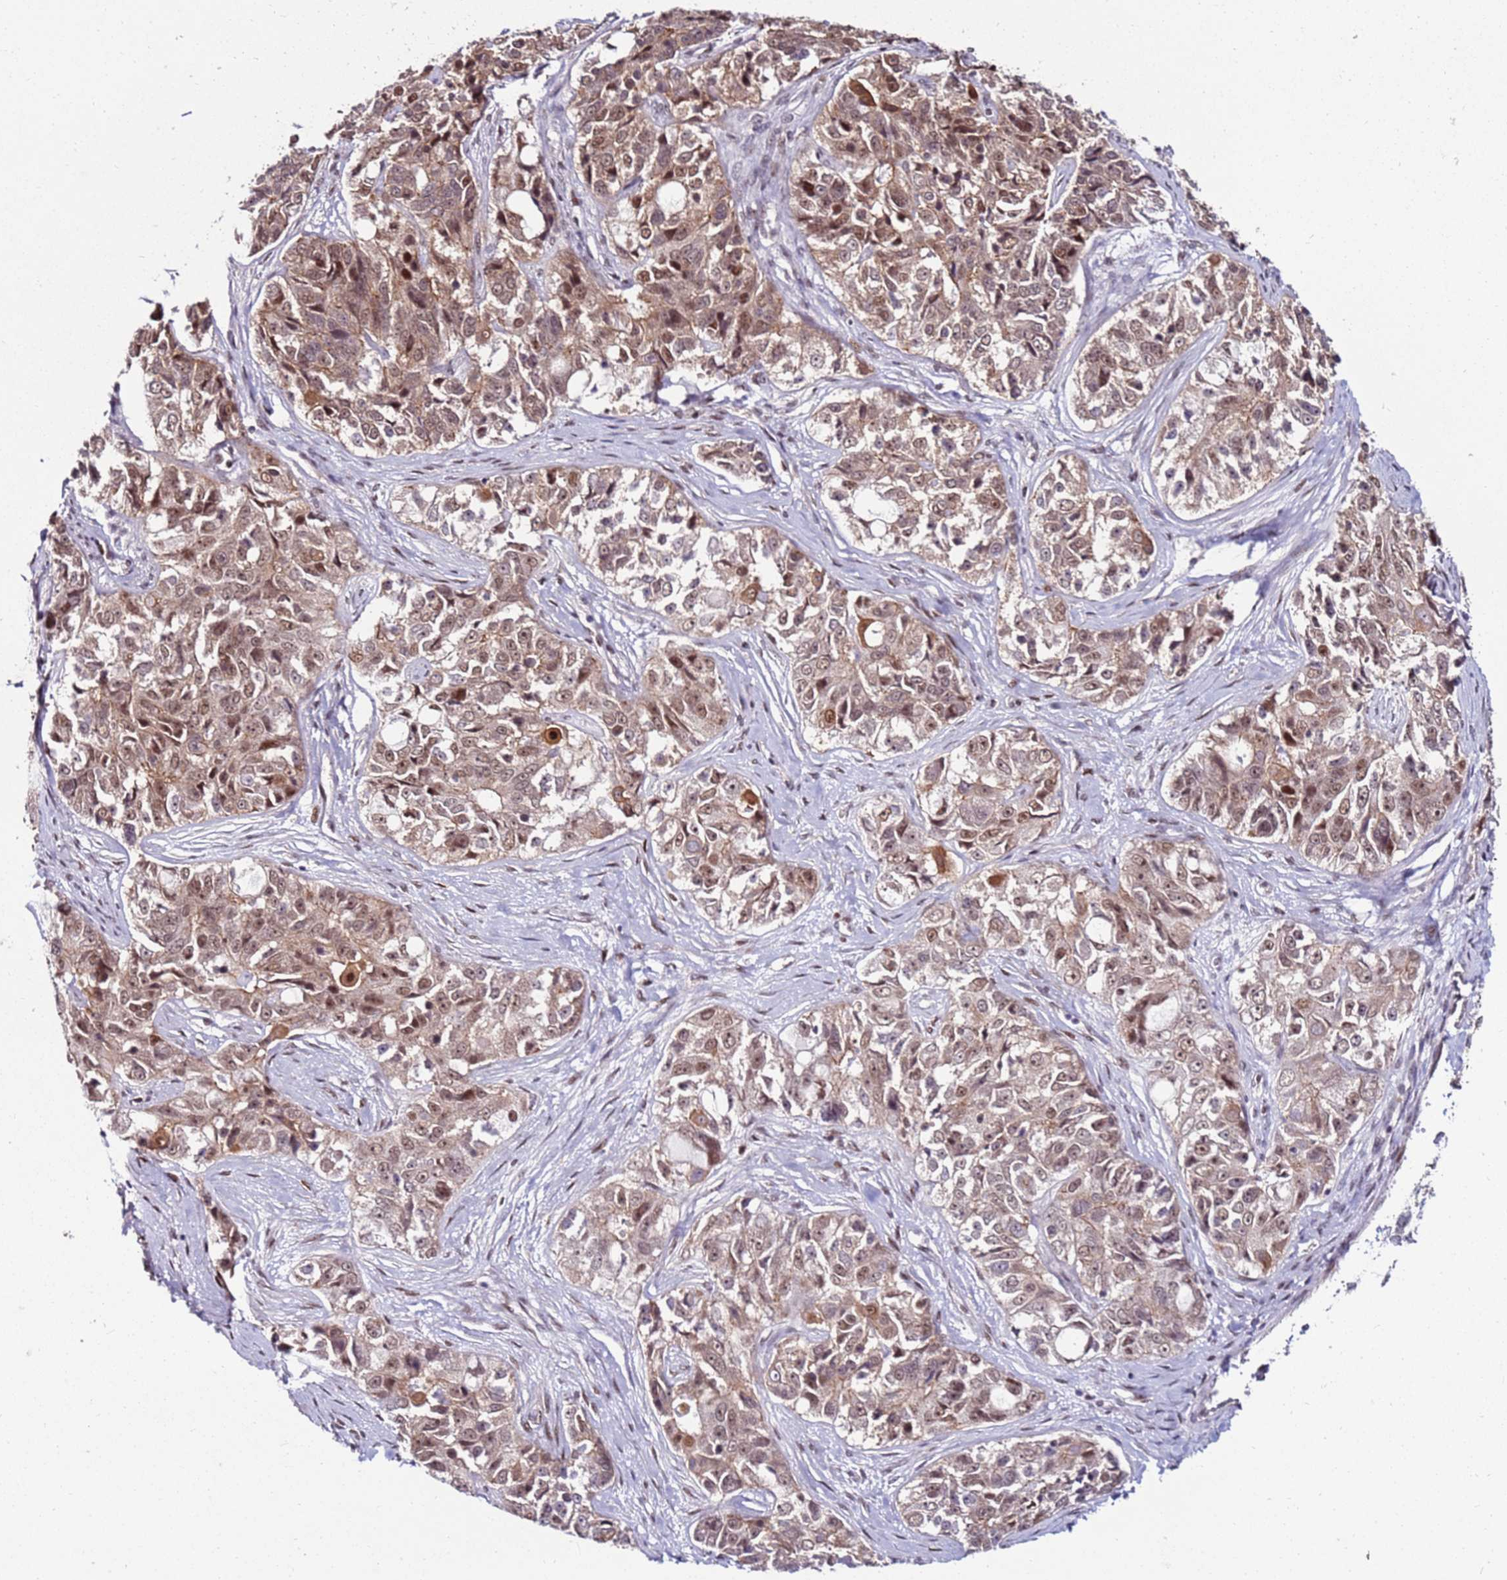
{"staining": {"intensity": "moderate", "quantity": ">75%", "location": "cytoplasmic/membranous,nuclear"}, "tissue": "ovarian cancer", "cell_type": "Tumor cells", "image_type": "cancer", "snomed": [{"axis": "morphology", "description": "Carcinoma, endometroid"}, {"axis": "topography", "description": "Ovary"}], "caption": "The histopathology image shows a brown stain indicating the presence of a protein in the cytoplasmic/membranous and nuclear of tumor cells in ovarian cancer.", "gene": "KPNA4", "patient": {"sex": "female", "age": 51}}